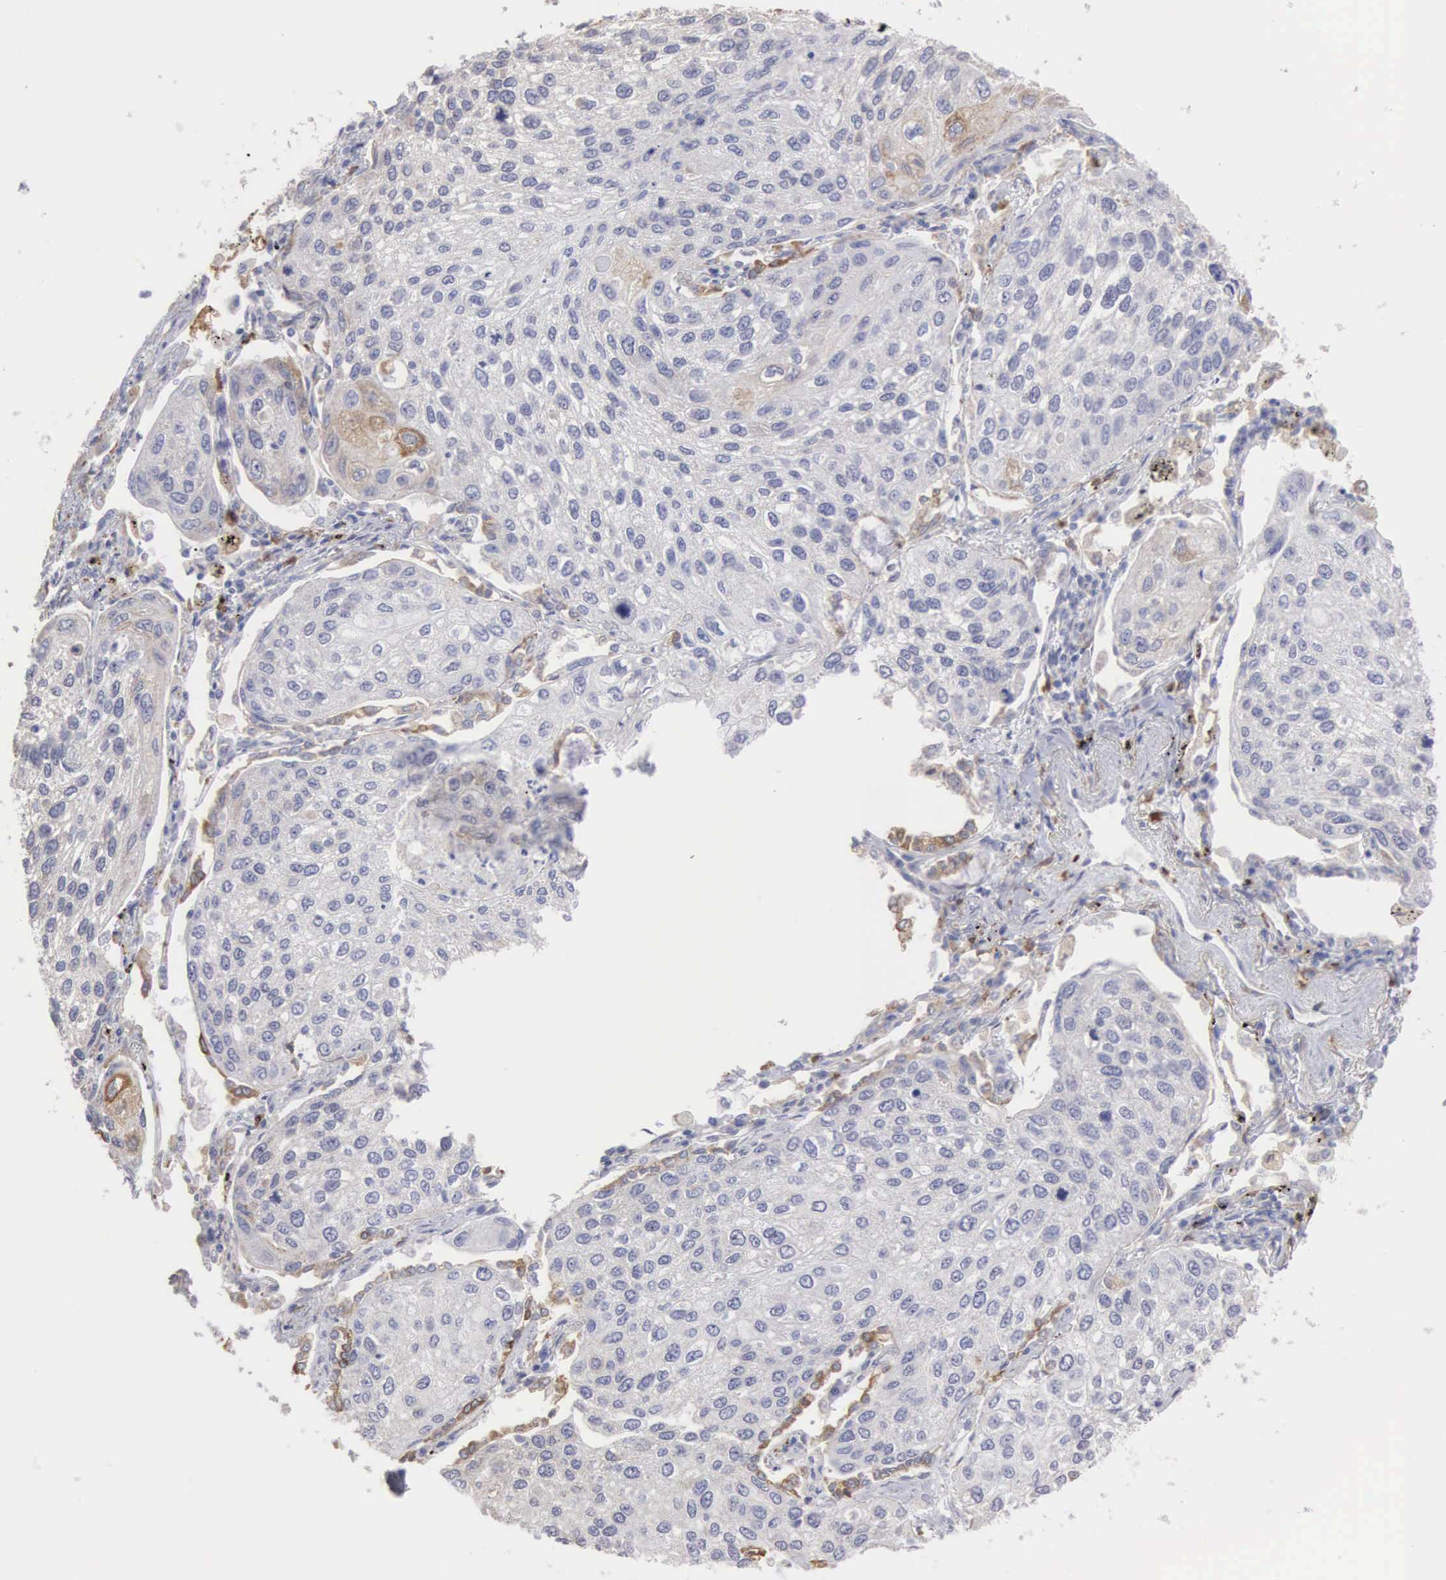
{"staining": {"intensity": "weak", "quantity": "<25%", "location": "cytoplasmic/membranous"}, "tissue": "lung cancer", "cell_type": "Tumor cells", "image_type": "cancer", "snomed": [{"axis": "morphology", "description": "Squamous cell carcinoma, NOS"}, {"axis": "topography", "description": "Lung"}], "caption": "This is an IHC histopathology image of human squamous cell carcinoma (lung). There is no staining in tumor cells.", "gene": "LIN52", "patient": {"sex": "male", "age": 75}}